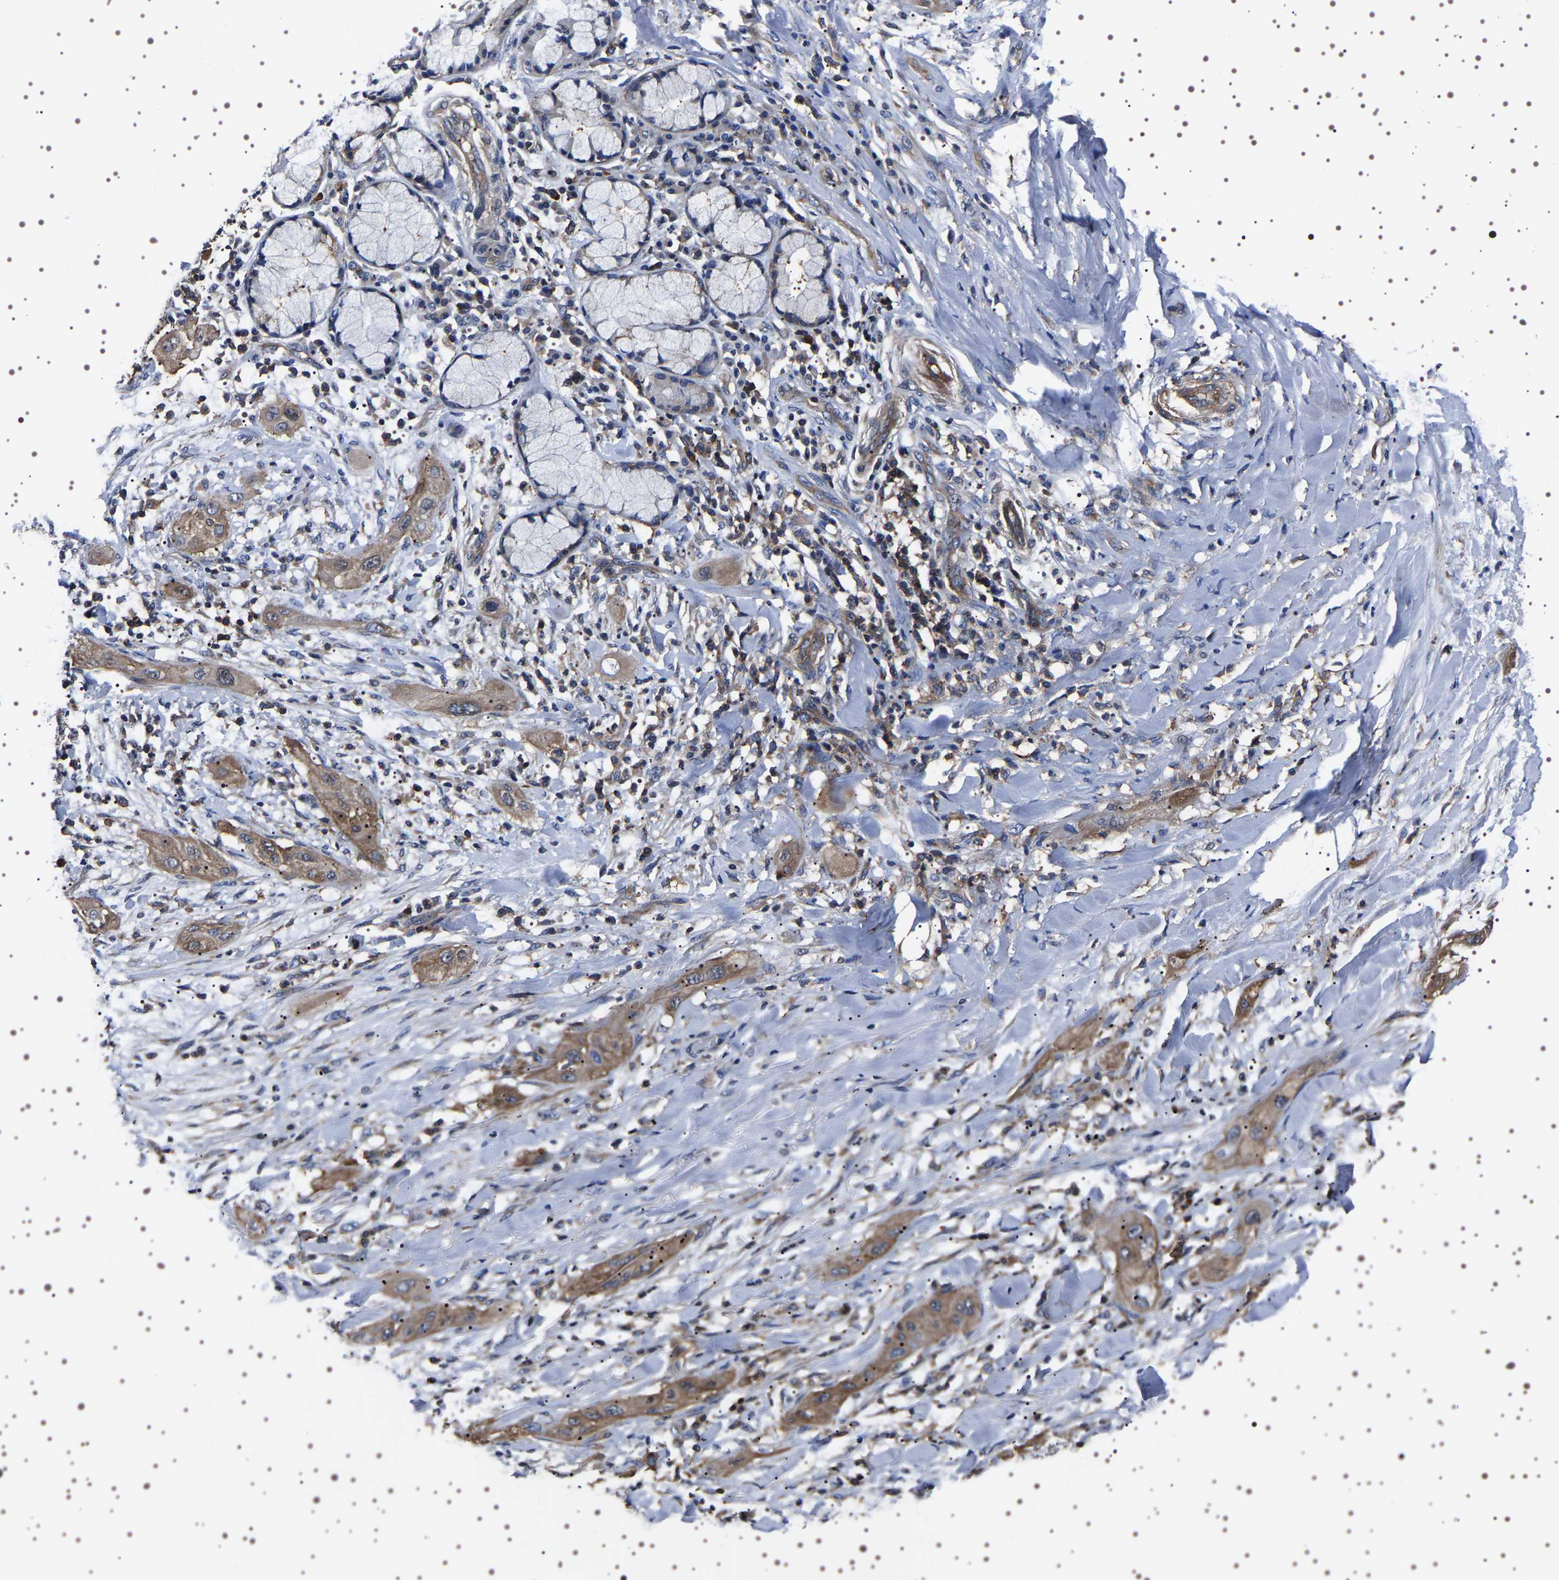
{"staining": {"intensity": "moderate", "quantity": ">75%", "location": "cytoplasmic/membranous"}, "tissue": "lung cancer", "cell_type": "Tumor cells", "image_type": "cancer", "snomed": [{"axis": "morphology", "description": "Squamous cell carcinoma, NOS"}, {"axis": "topography", "description": "Lung"}], "caption": "IHC image of neoplastic tissue: human lung cancer (squamous cell carcinoma) stained using IHC shows medium levels of moderate protein expression localized specifically in the cytoplasmic/membranous of tumor cells, appearing as a cytoplasmic/membranous brown color.", "gene": "WDR1", "patient": {"sex": "female", "age": 47}}